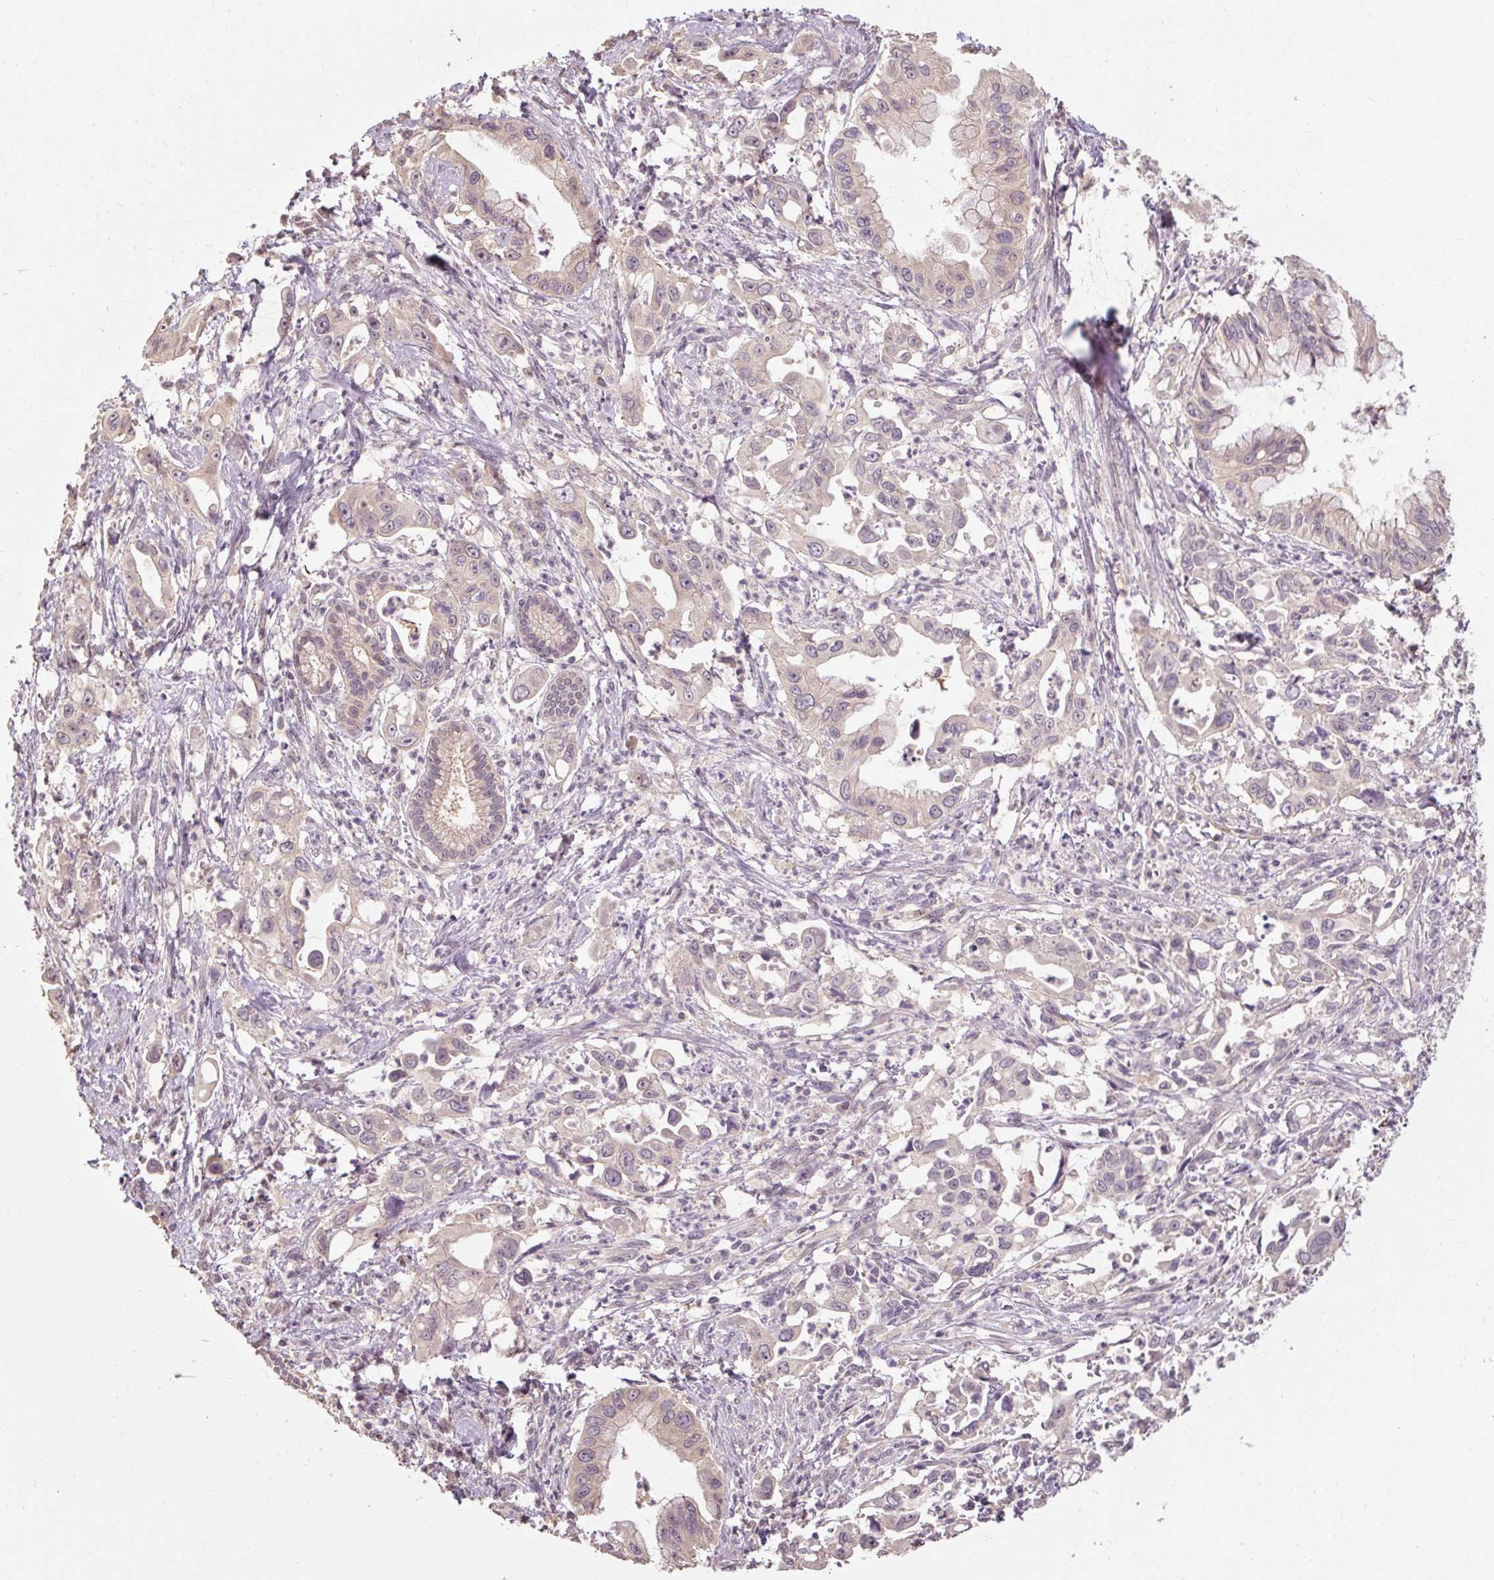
{"staining": {"intensity": "negative", "quantity": "none", "location": "none"}, "tissue": "pancreatic cancer", "cell_type": "Tumor cells", "image_type": "cancer", "snomed": [{"axis": "morphology", "description": "Adenocarcinoma, NOS"}, {"axis": "topography", "description": "Pancreas"}], "caption": "A high-resolution photomicrograph shows immunohistochemistry staining of pancreatic adenocarcinoma, which demonstrates no significant expression in tumor cells.", "gene": "CFAP65", "patient": {"sex": "male", "age": 61}}